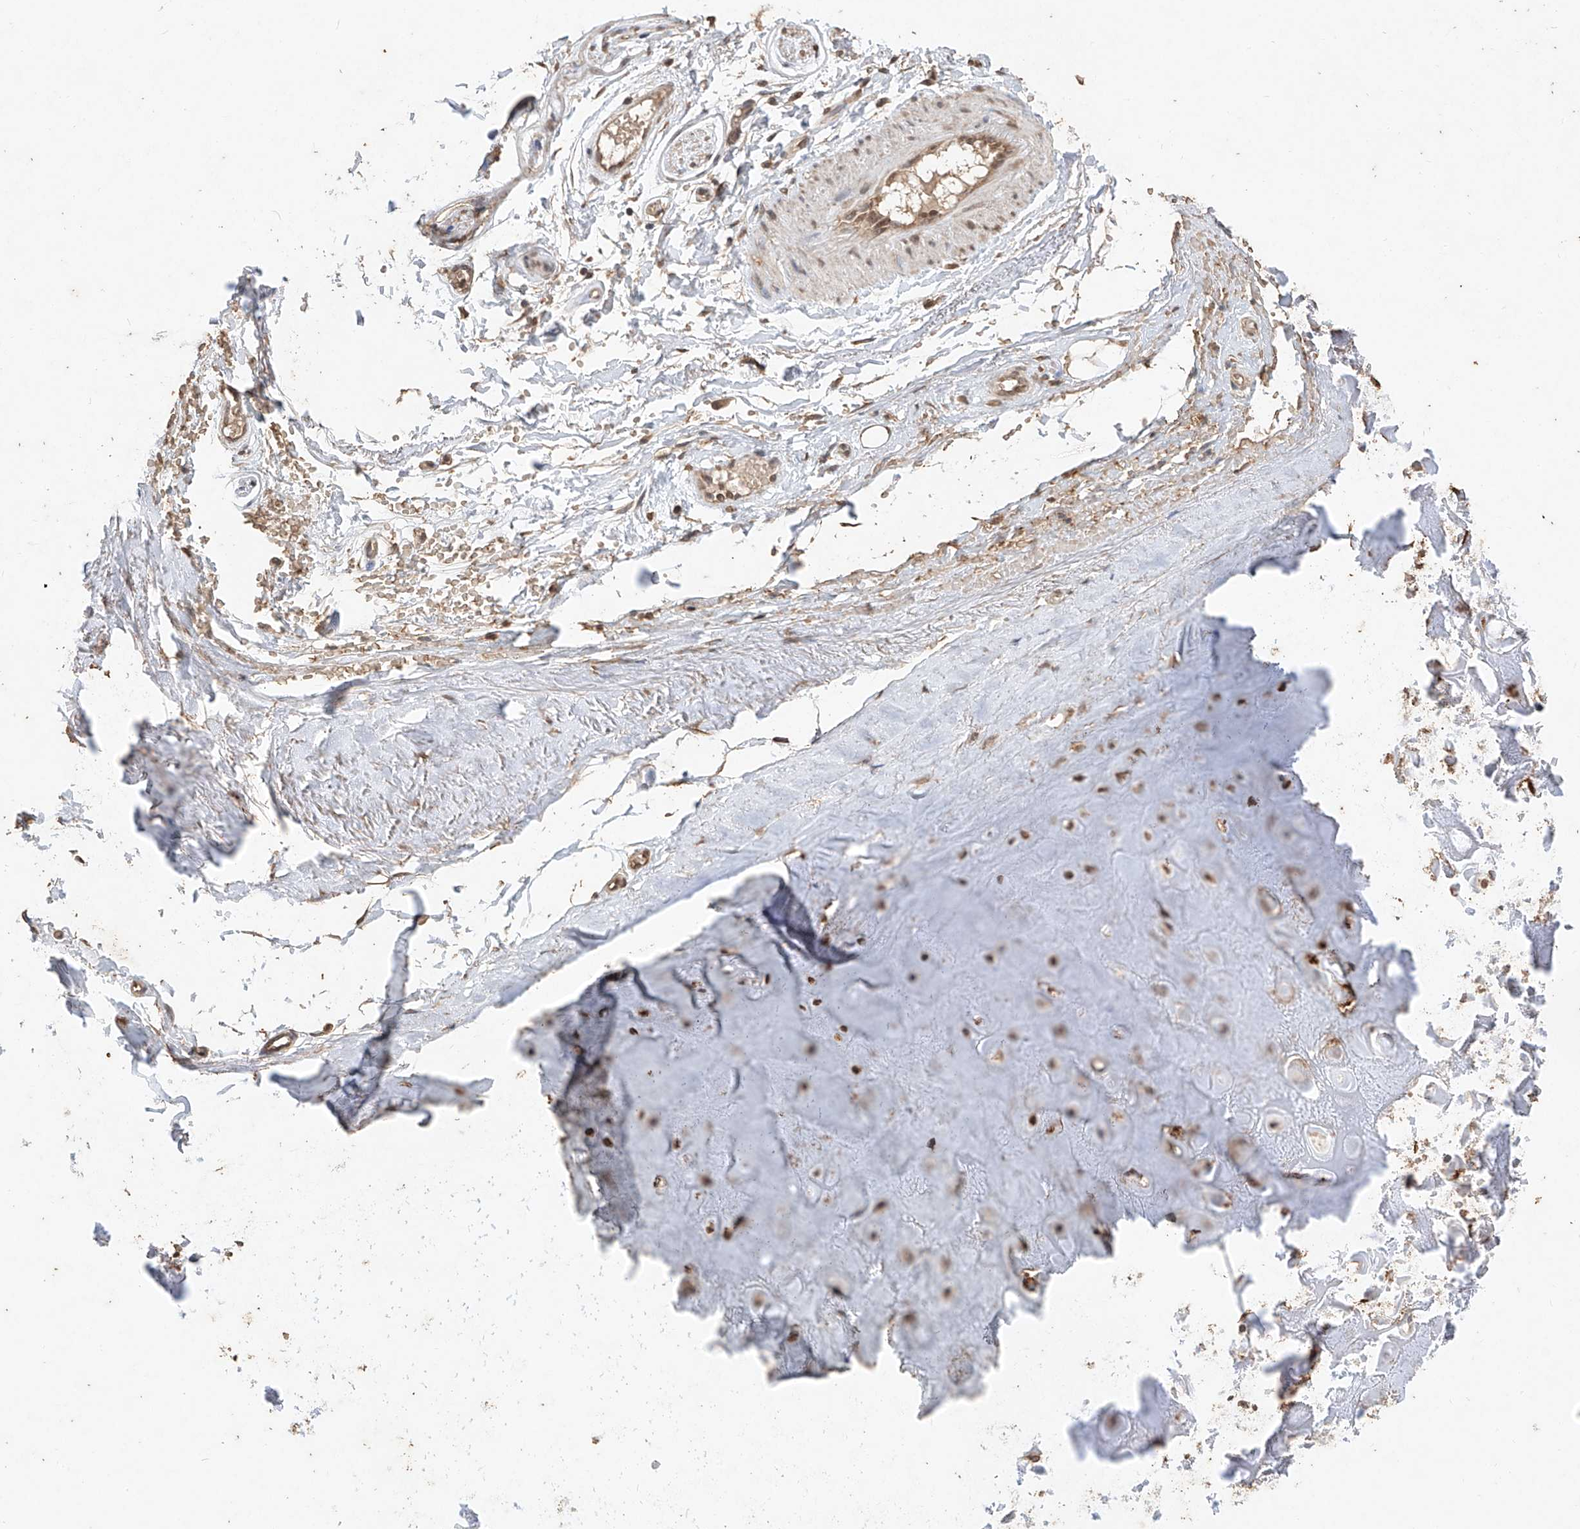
{"staining": {"intensity": "weak", "quantity": ">75%", "location": "cytoplasmic/membranous,nuclear"}, "tissue": "adipose tissue", "cell_type": "Adipocytes", "image_type": "normal", "snomed": [{"axis": "morphology", "description": "Normal tissue, NOS"}, {"axis": "morphology", "description": "Basal cell carcinoma"}, {"axis": "topography", "description": "Skin"}], "caption": "Immunohistochemical staining of benign adipose tissue displays low levels of weak cytoplasmic/membranous,nuclear positivity in about >75% of adipocytes.", "gene": "ELOVL1", "patient": {"sex": "female", "age": 89}}